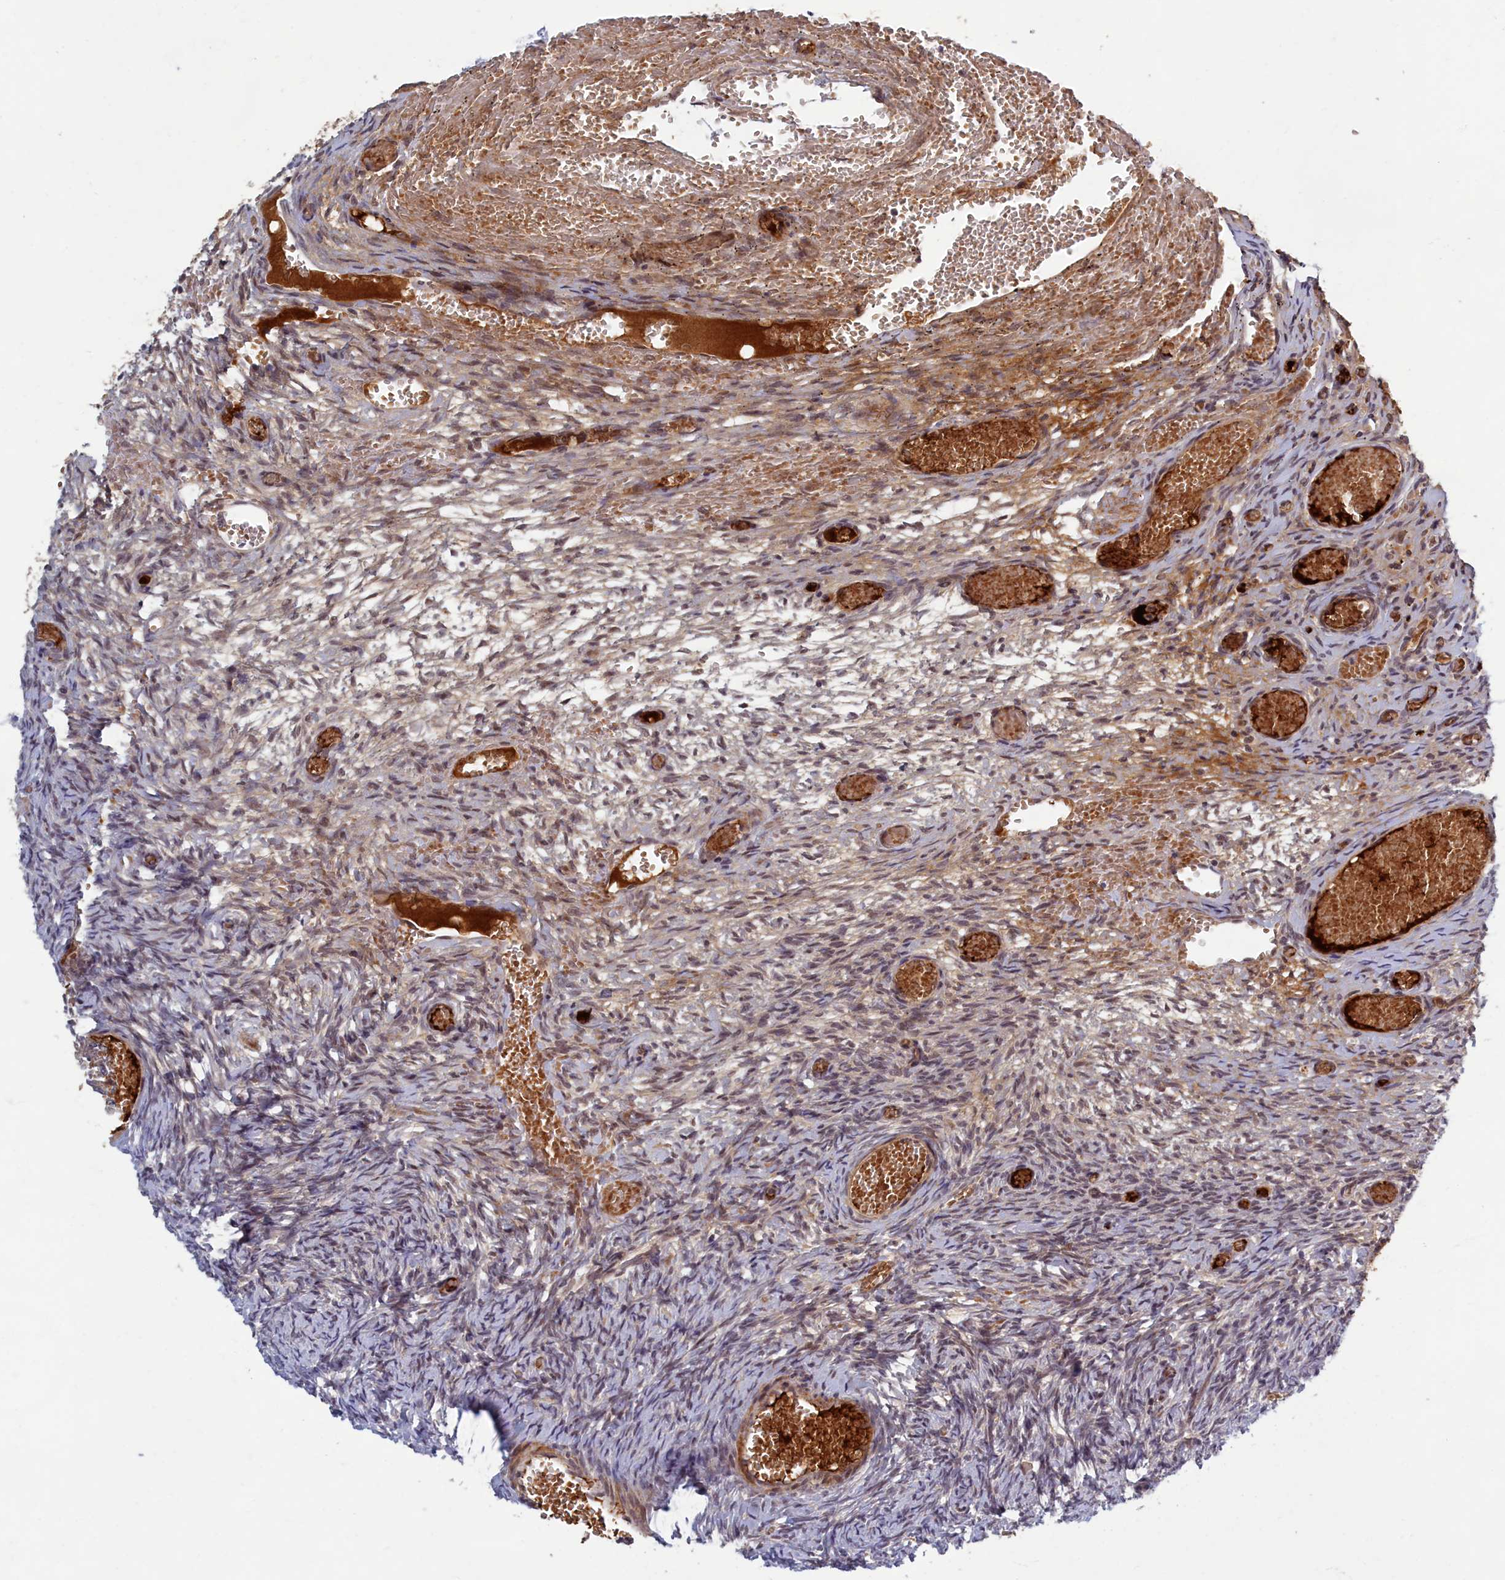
{"staining": {"intensity": "negative", "quantity": "none", "location": "none"}, "tissue": "ovary", "cell_type": "Ovarian stroma cells", "image_type": "normal", "snomed": [{"axis": "morphology", "description": "Adenocarcinoma, NOS"}, {"axis": "topography", "description": "Endometrium"}], "caption": "A micrograph of ovary stained for a protein shows no brown staining in ovarian stroma cells. The staining was performed using DAB (3,3'-diaminobenzidine) to visualize the protein expression in brown, while the nuclei were stained in blue with hematoxylin (Magnification: 20x).", "gene": "EARS2", "patient": {"sex": "female", "age": 32}}